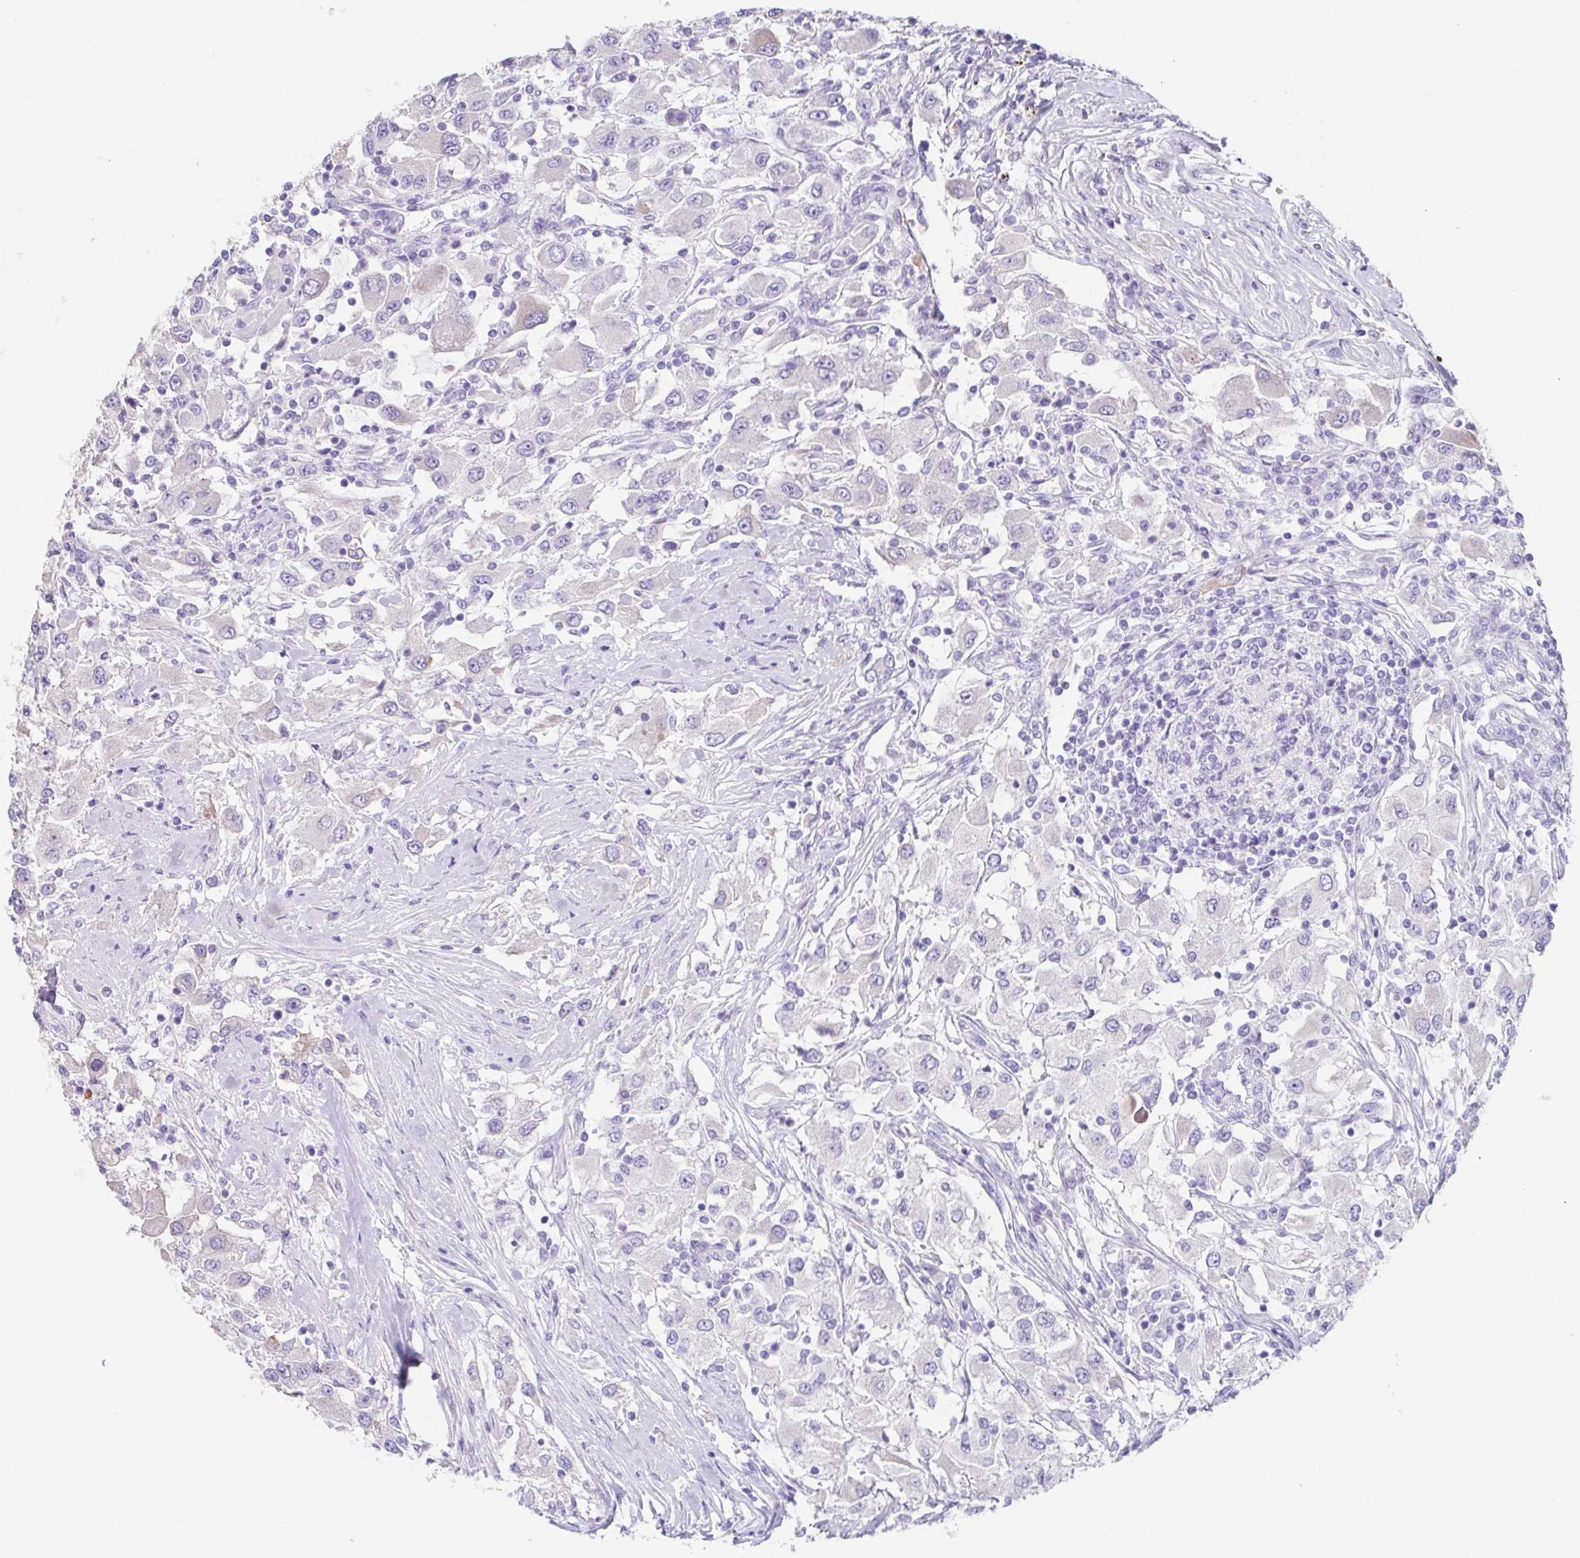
{"staining": {"intensity": "negative", "quantity": "none", "location": "none"}, "tissue": "renal cancer", "cell_type": "Tumor cells", "image_type": "cancer", "snomed": [{"axis": "morphology", "description": "Adenocarcinoma, NOS"}, {"axis": "topography", "description": "Kidney"}], "caption": "IHC of renal cancer (adenocarcinoma) reveals no positivity in tumor cells.", "gene": "HDGFL1", "patient": {"sex": "female", "age": 67}}